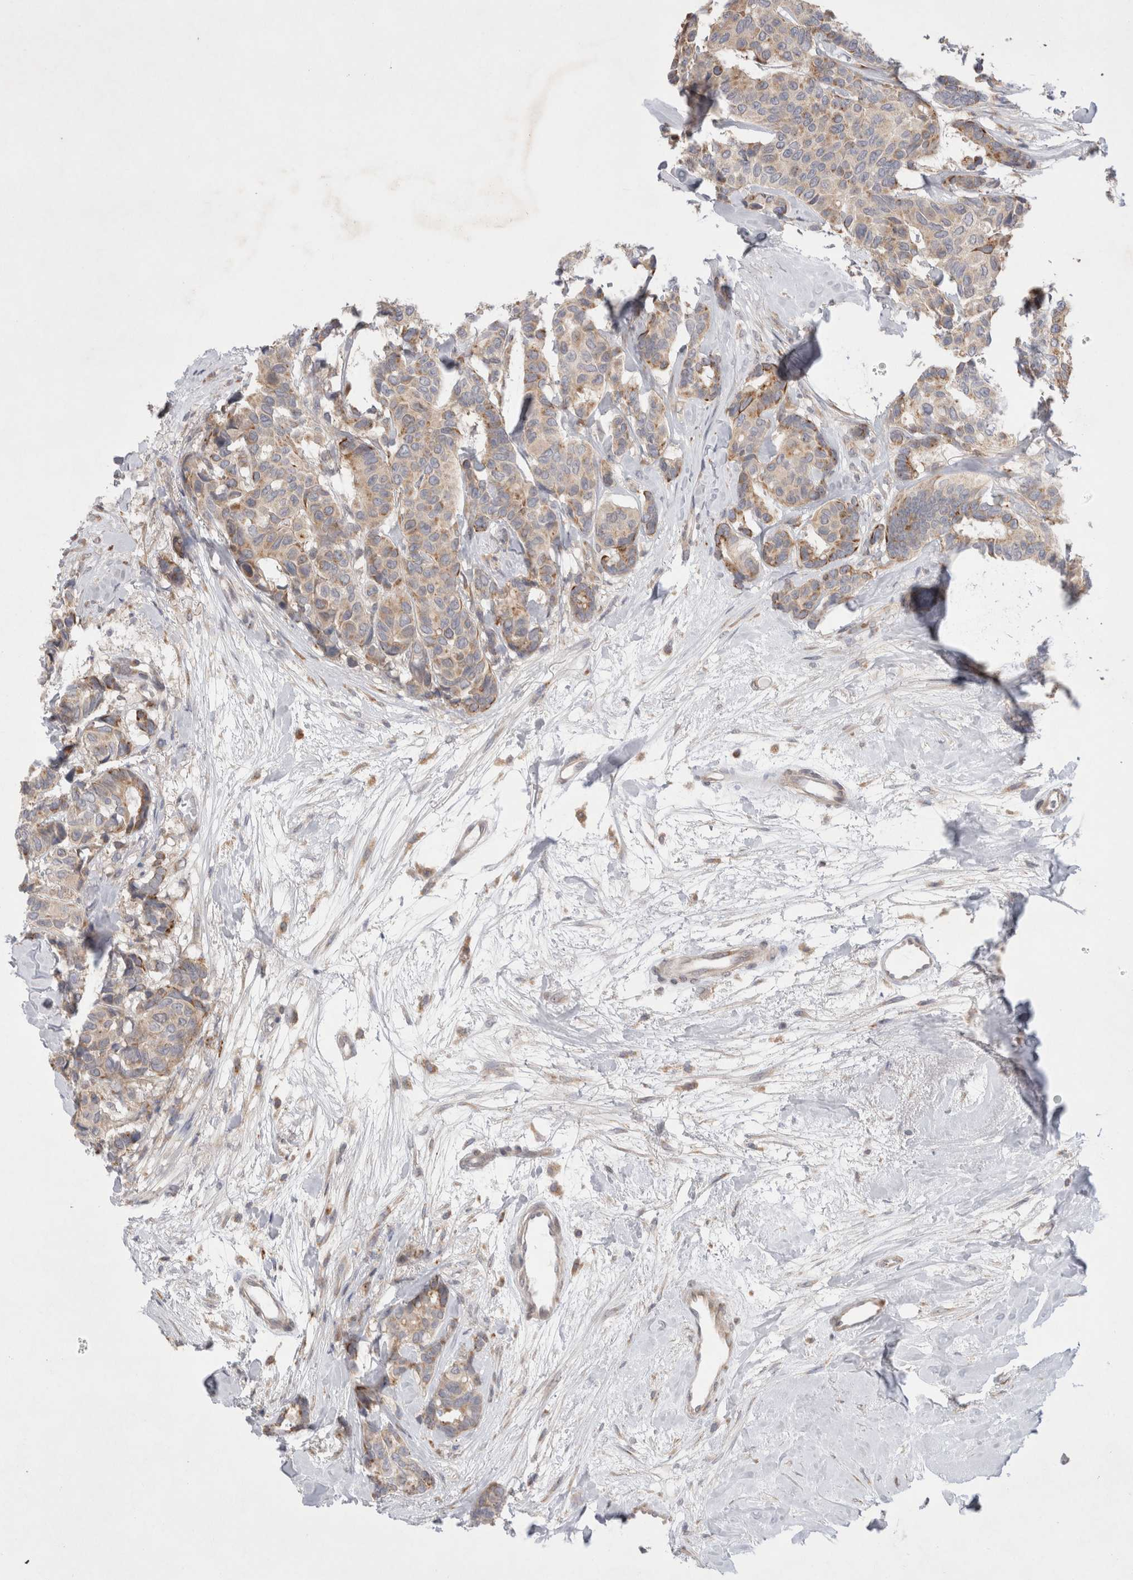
{"staining": {"intensity": "weak", "quantity": ">75%", "location": "cytoplasmic/membranous"}, "tissue": "breast cancer", "cell_type": "Tumor cells", "image_type": "cancer", "snomed": [{"axis": "morphology", "description": "Duct carcinoma"}, {"axis": "topography", "description": "Breast"}], "caption": "This is an image of immunohistochemistry staining of breast cancer, which shows weak positivity in the cytoplasmic/membranous of tumor cells.", "gene": "NPC1", "patient": {"sex": "female", "age": 87}}